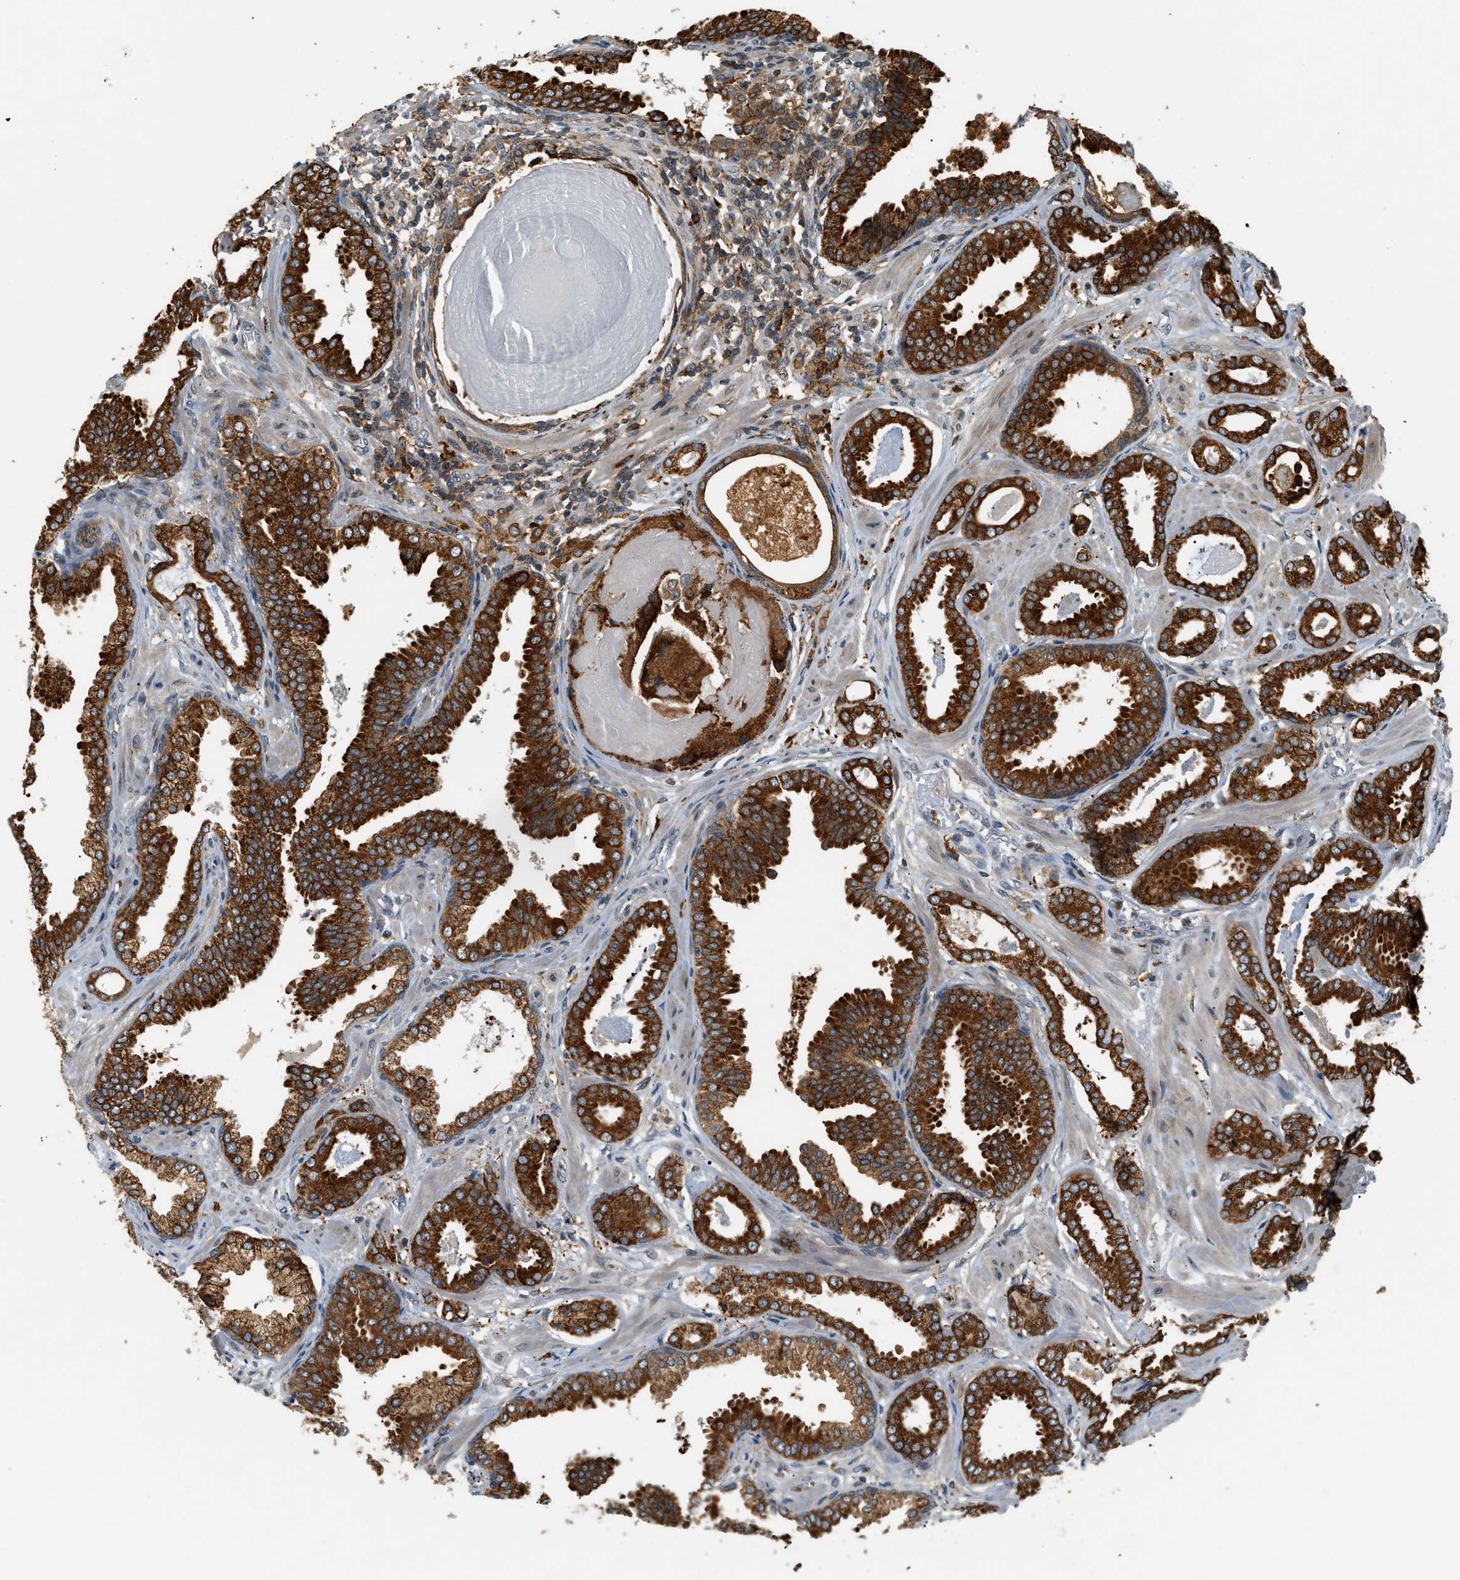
{"staining": {"intensity": "strong", "quantity": ">75%", "location": "cytoplasmic/membranous"}, "tissue": "prostate cancer", "cell_type": "Tumor cells", "image_type": "cancer", "snomed": [{"axis": "morphology", "description": "Adenocarcinoma, Low grade"}, {"axis": "topography", "description": "Prostate"}], "caption": "Immunohistochemistry micrograph of neoplastic tissue: prostate cancer stained using immunohistochemistry (IHC) reveals high levels of strong protein expression localized specifically in the cytoplasmic/membranous of tumor cells, appearing as a cytoplasmic/membranous brown color.", "gene": "SEMA4D", "patient": {"sex": "male", "age": 53}}